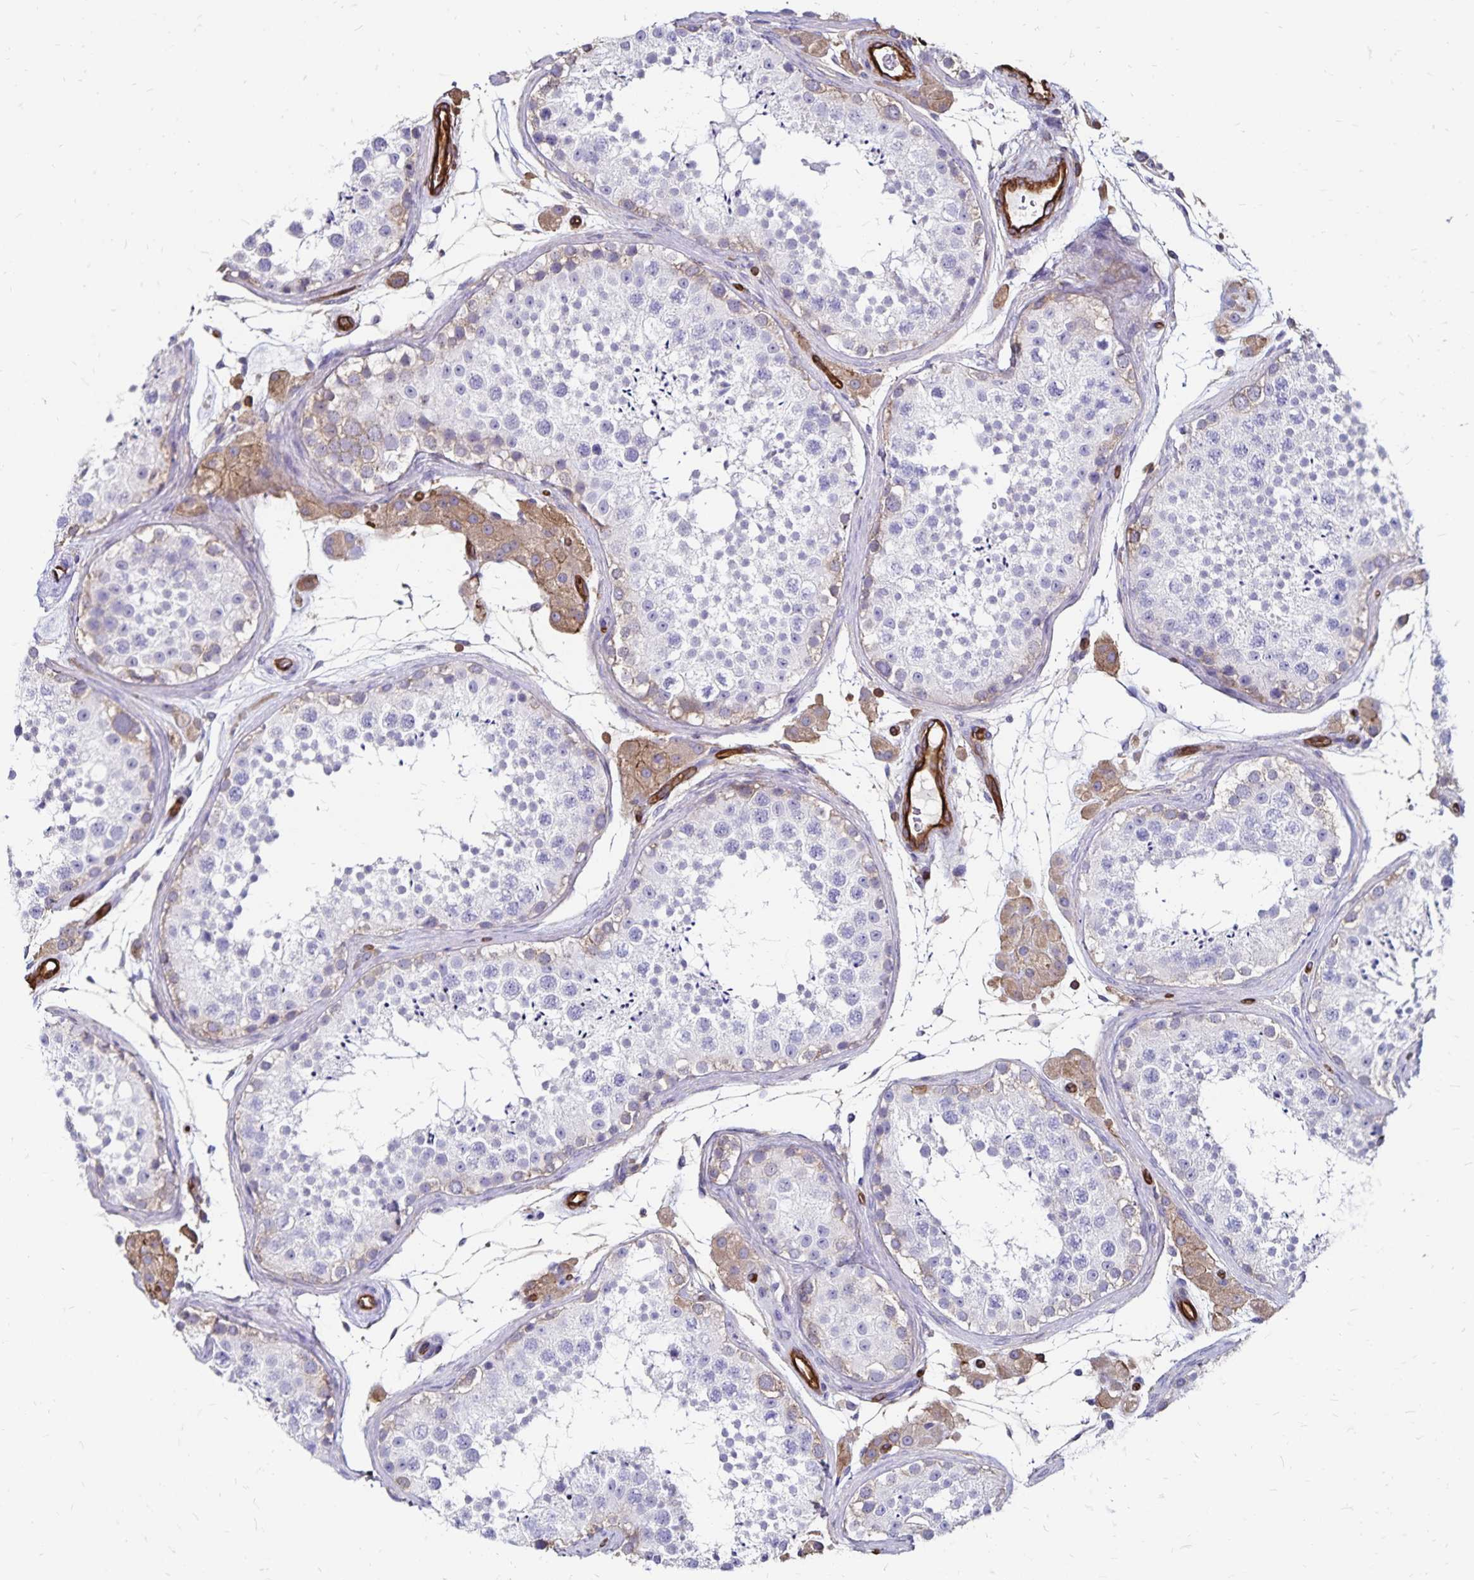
{"staining": {"intensity": "weak", "quantity": "<25%", "location": "cytoplasmic/membranous"}, "tissue": "testis", "cell_type": "Cells in seminiferous ducts", "image_type": "normal", "snomed": [{"axis": "morphology", "description": "Normal tissue, NOS"}, {"axis": "topography", "description": "Testis"}], "caption": "Testis stained for a protein using immunohistochemistry (IHC) displays no expression cells in seminiferous ducts.", "gene": "RPRML", "patient": {"sex": "male", "age": 41}}